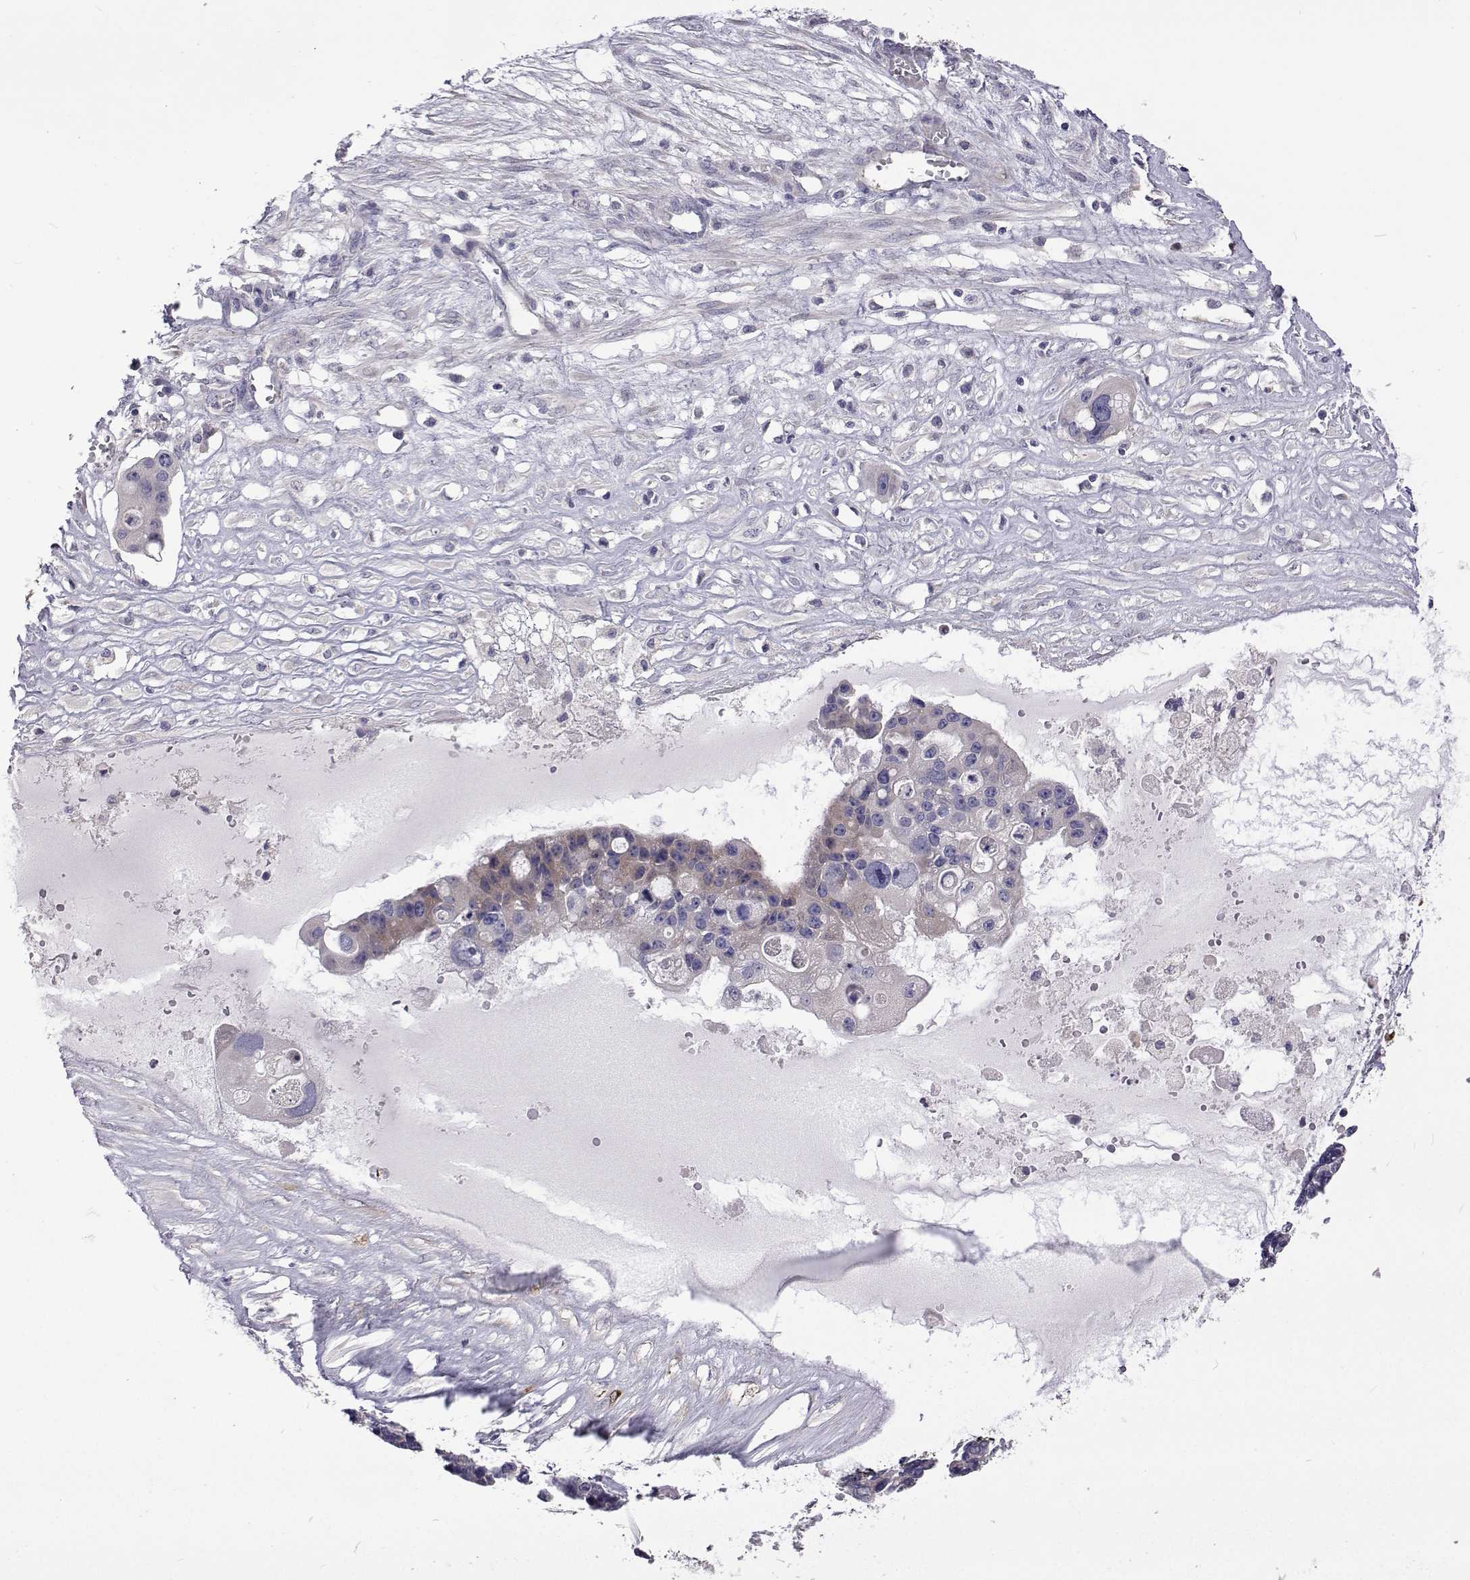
{"staining": {"intensity": "negative", "quantity": "none", "location": "none"}, "tissue": "ovarian cancer", "cell_type": "Tumor cells", "image_type": "cancer", "snomed": [{"axis": "morphology", "description": "Cystadenocarcinoma, serous, NOS"}, {"axis": "topography", "description": "Ovary"}], "caption": "IHC photomicrograph of human ovarian cancer stained for a protein (brown), which displays no expression in tumor cells.", "gene": "NPR3", "patient": {"sex": "female", "age": 56}}